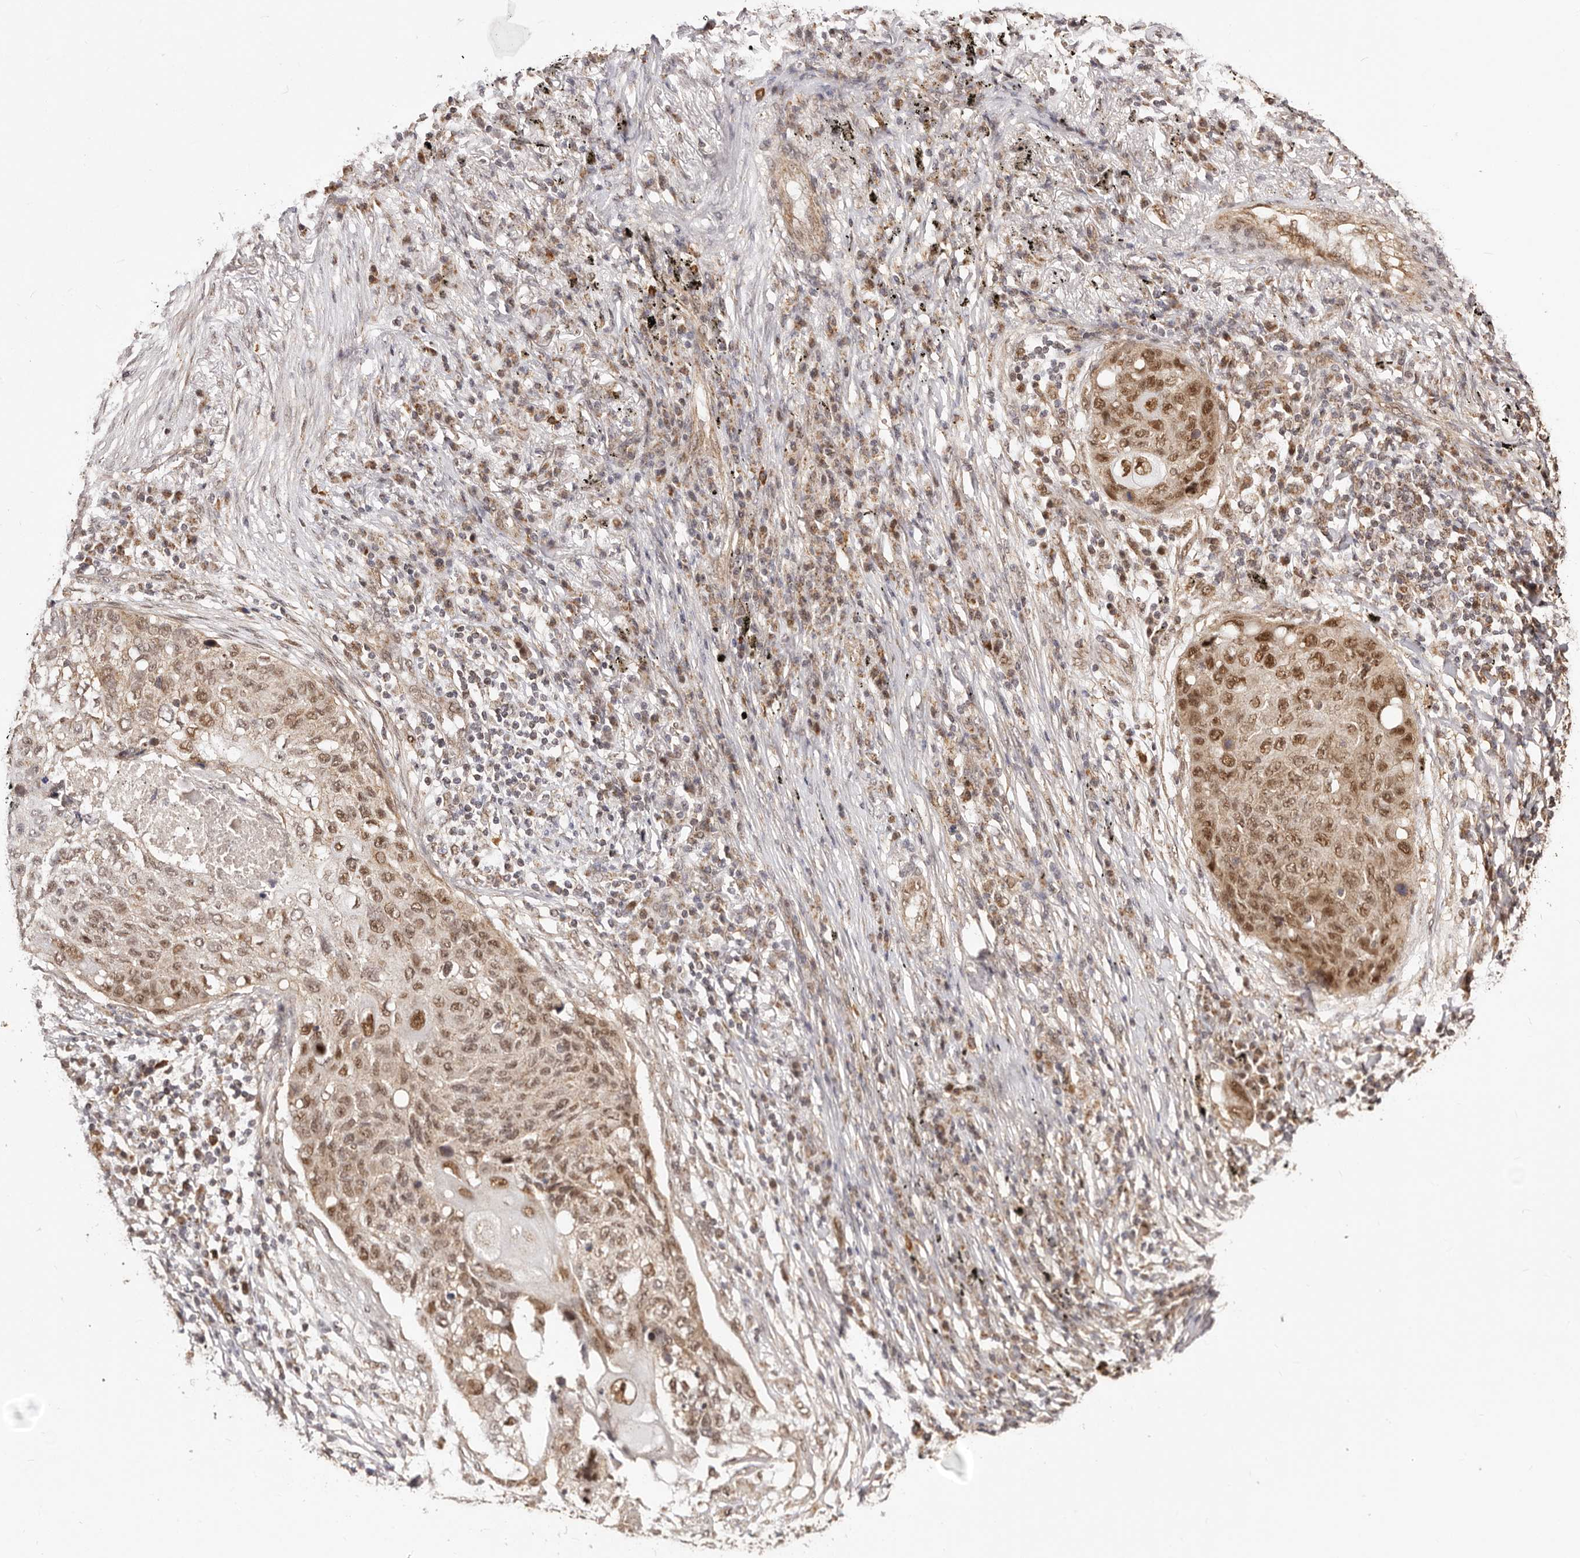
{"staining": {"intensity": "strong", "quantity": ">75%", "location": "cytoplasmic/membranous,nuclear"}, "tissue": "lung cancer", "cell_type": "Tumor cells", "image_type": "cancer", "snomed": [{"axis": "morphology", "description": "Squamous cell carcinoma, NOS"}, {"axis": "topography", "description": "Lung"}], "caption": "There is high levels of strong cytoplasmic/membranous and nuclear staining in tumor cells of lung cancer (squamous cell carcinoma), as demonstrated by immunohistochemical staining (brown color).", "gene": "SEC14L1", "patient": {"sex": "female", "age": 63}}